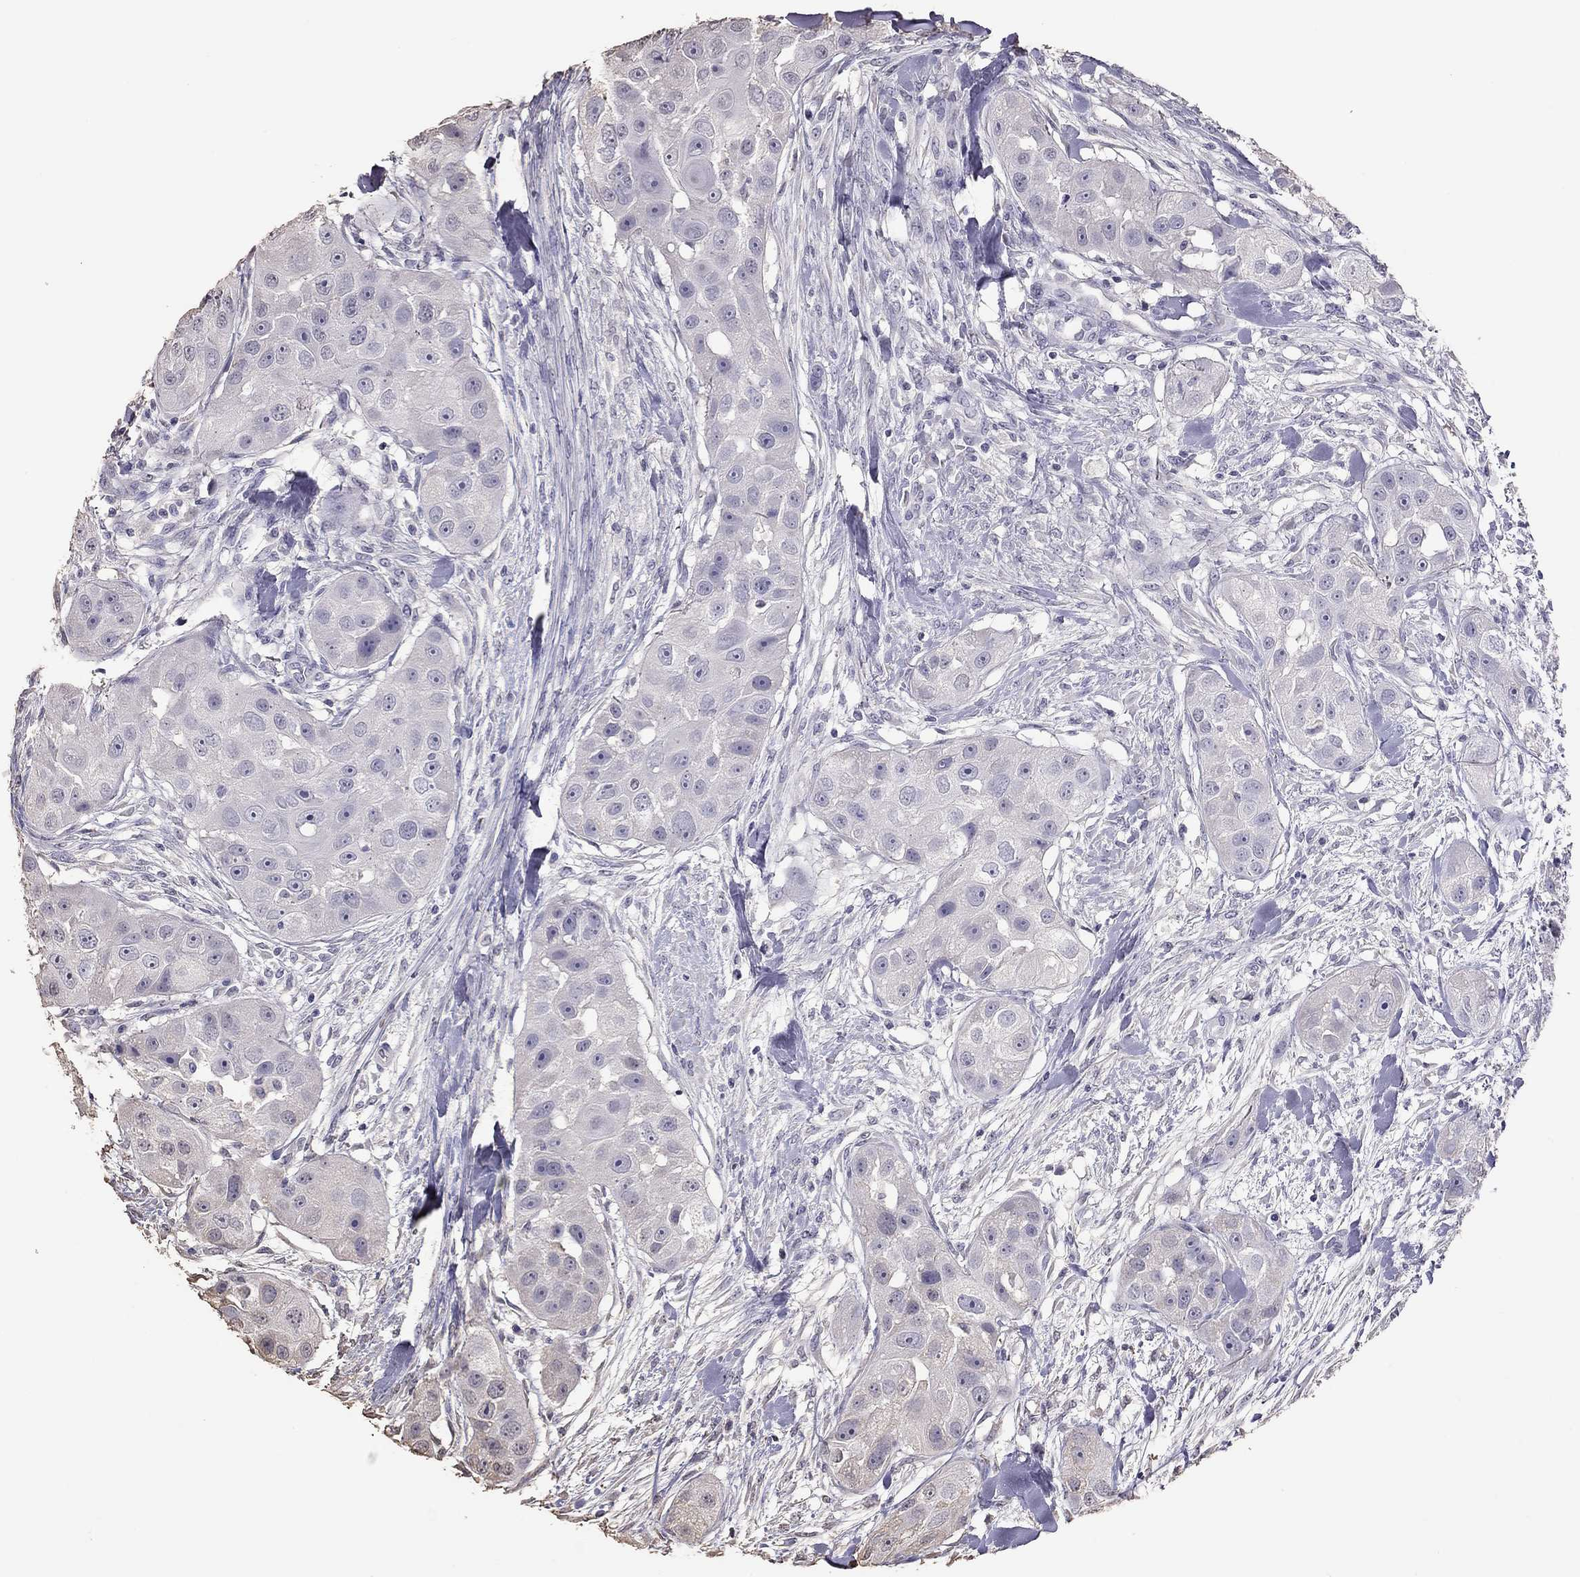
{"staining": {"intensity": "negative", "quantity": "none", "location": "none"}, "tissue": "head and neck cancer", "cell_type": "Tumor cells", "image_type": "cancer", "snomed": [{"axis": "morphology", "description": "Squamous cell carcinoma, NOS"}, {"axis": "topography", "description": "Head-Neck"}], "caption": "Immunohistochemical staining of human head and neck cancer (squamous cell carcinoma) displays no significant positivity in tumor cells. Nuclei are stained in blue.", "gene": "SUN3", "patient": {"sex": "male", "age": 51}}